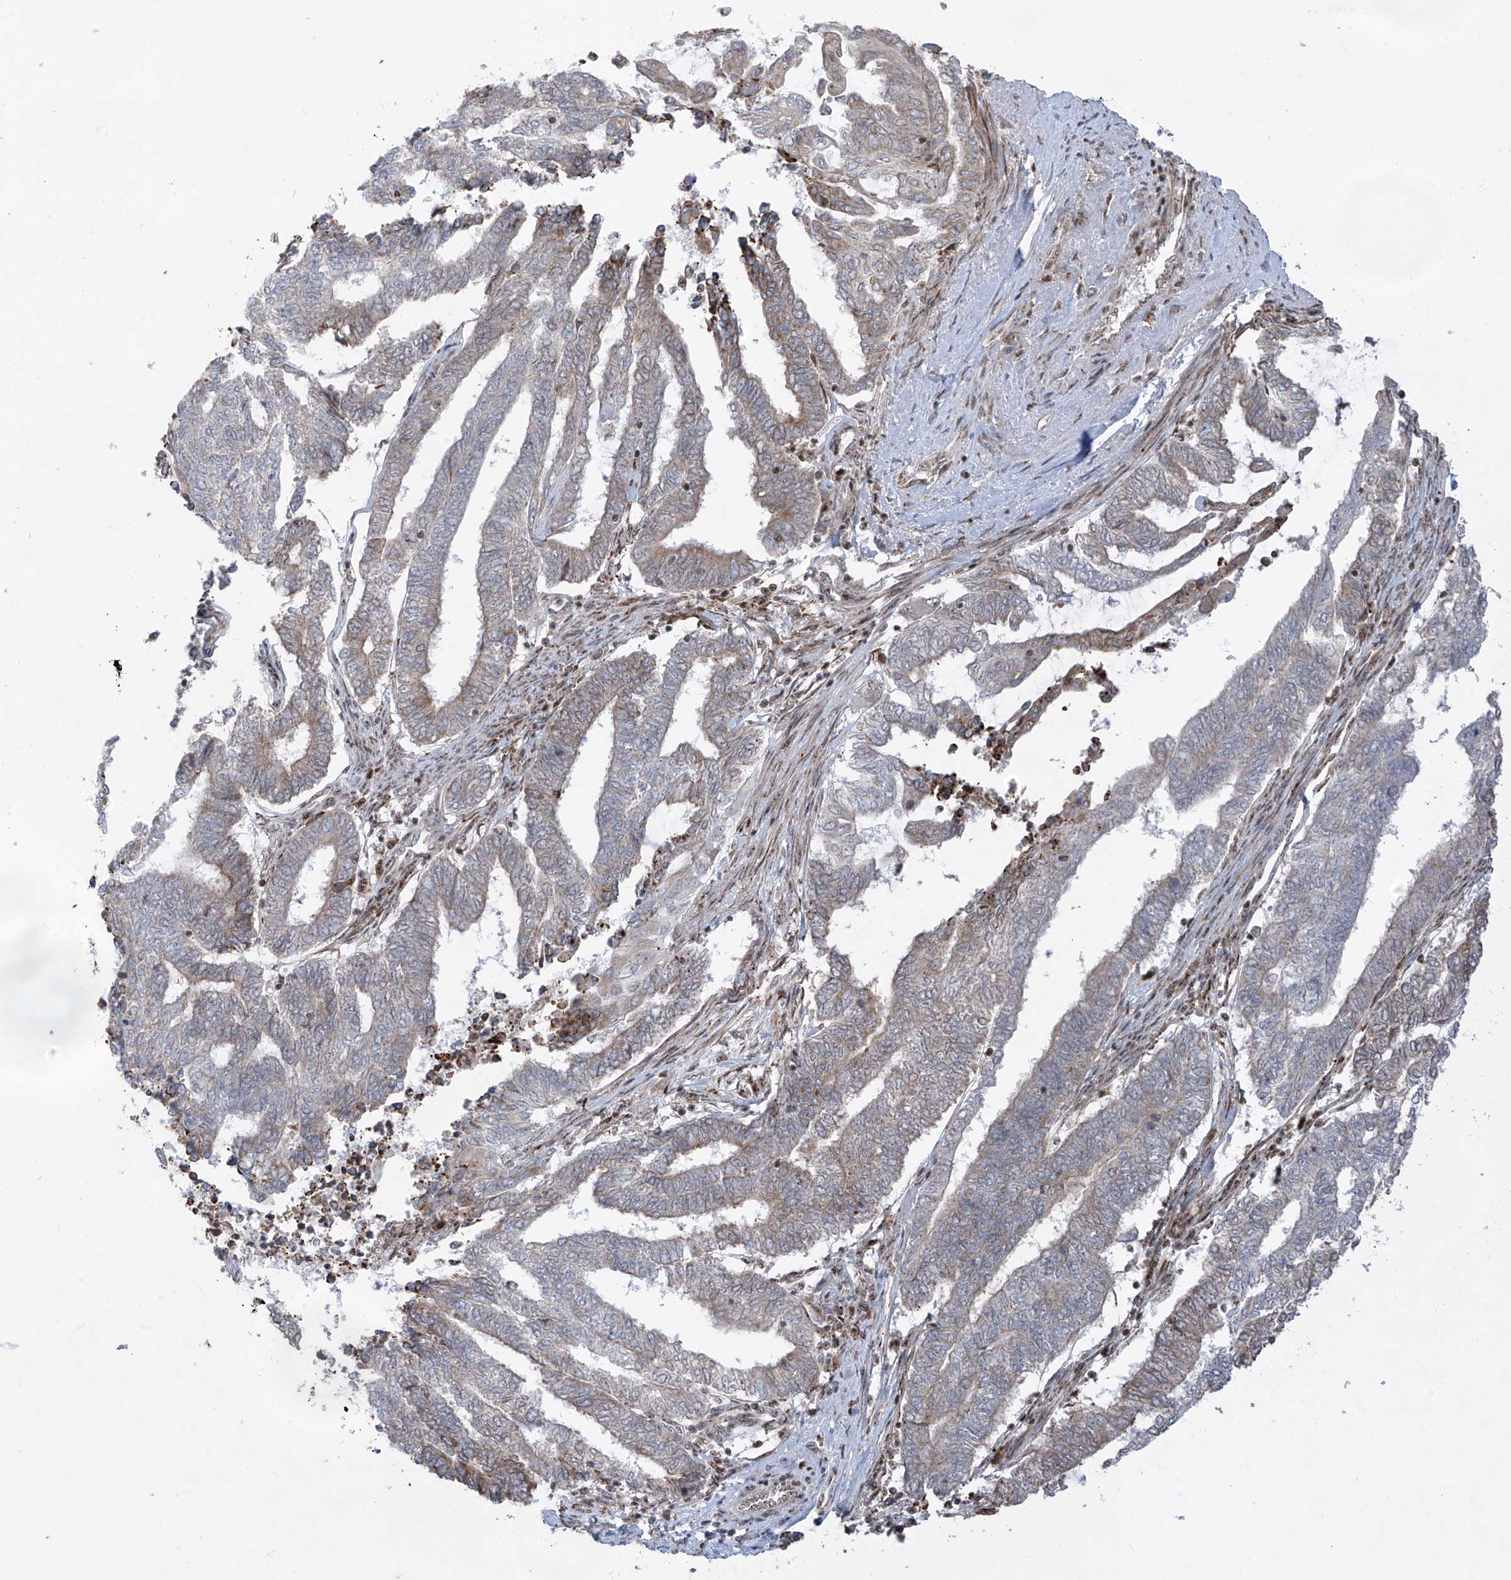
{"staining": {"intensity": "weak", "quantity": "<25%", "location": "cytoplasmic/membranous"}, "tissue": "endometrial cancer", "cell_type": "Tumor cells", "image_type": "cancer", "snomed": [{"axis": "morphology", "description": "Adenocarcinoma, NOS"}, {"axis": "topography", "description": "Uterus"}, {"axis": "topography", "description": "Endometrium"}], "caption": "Immunohistochemistry (IHC) photomicrograph of neoplastic tissue: endometrial cancer (adenocarcinoma) stained with DAB (3,3'-diaminobenzidine) exhibits no significant protein positivity in tumor cells.", "gene": "ZBTB8A", "patient": {"sex": "female", "age": 70}}